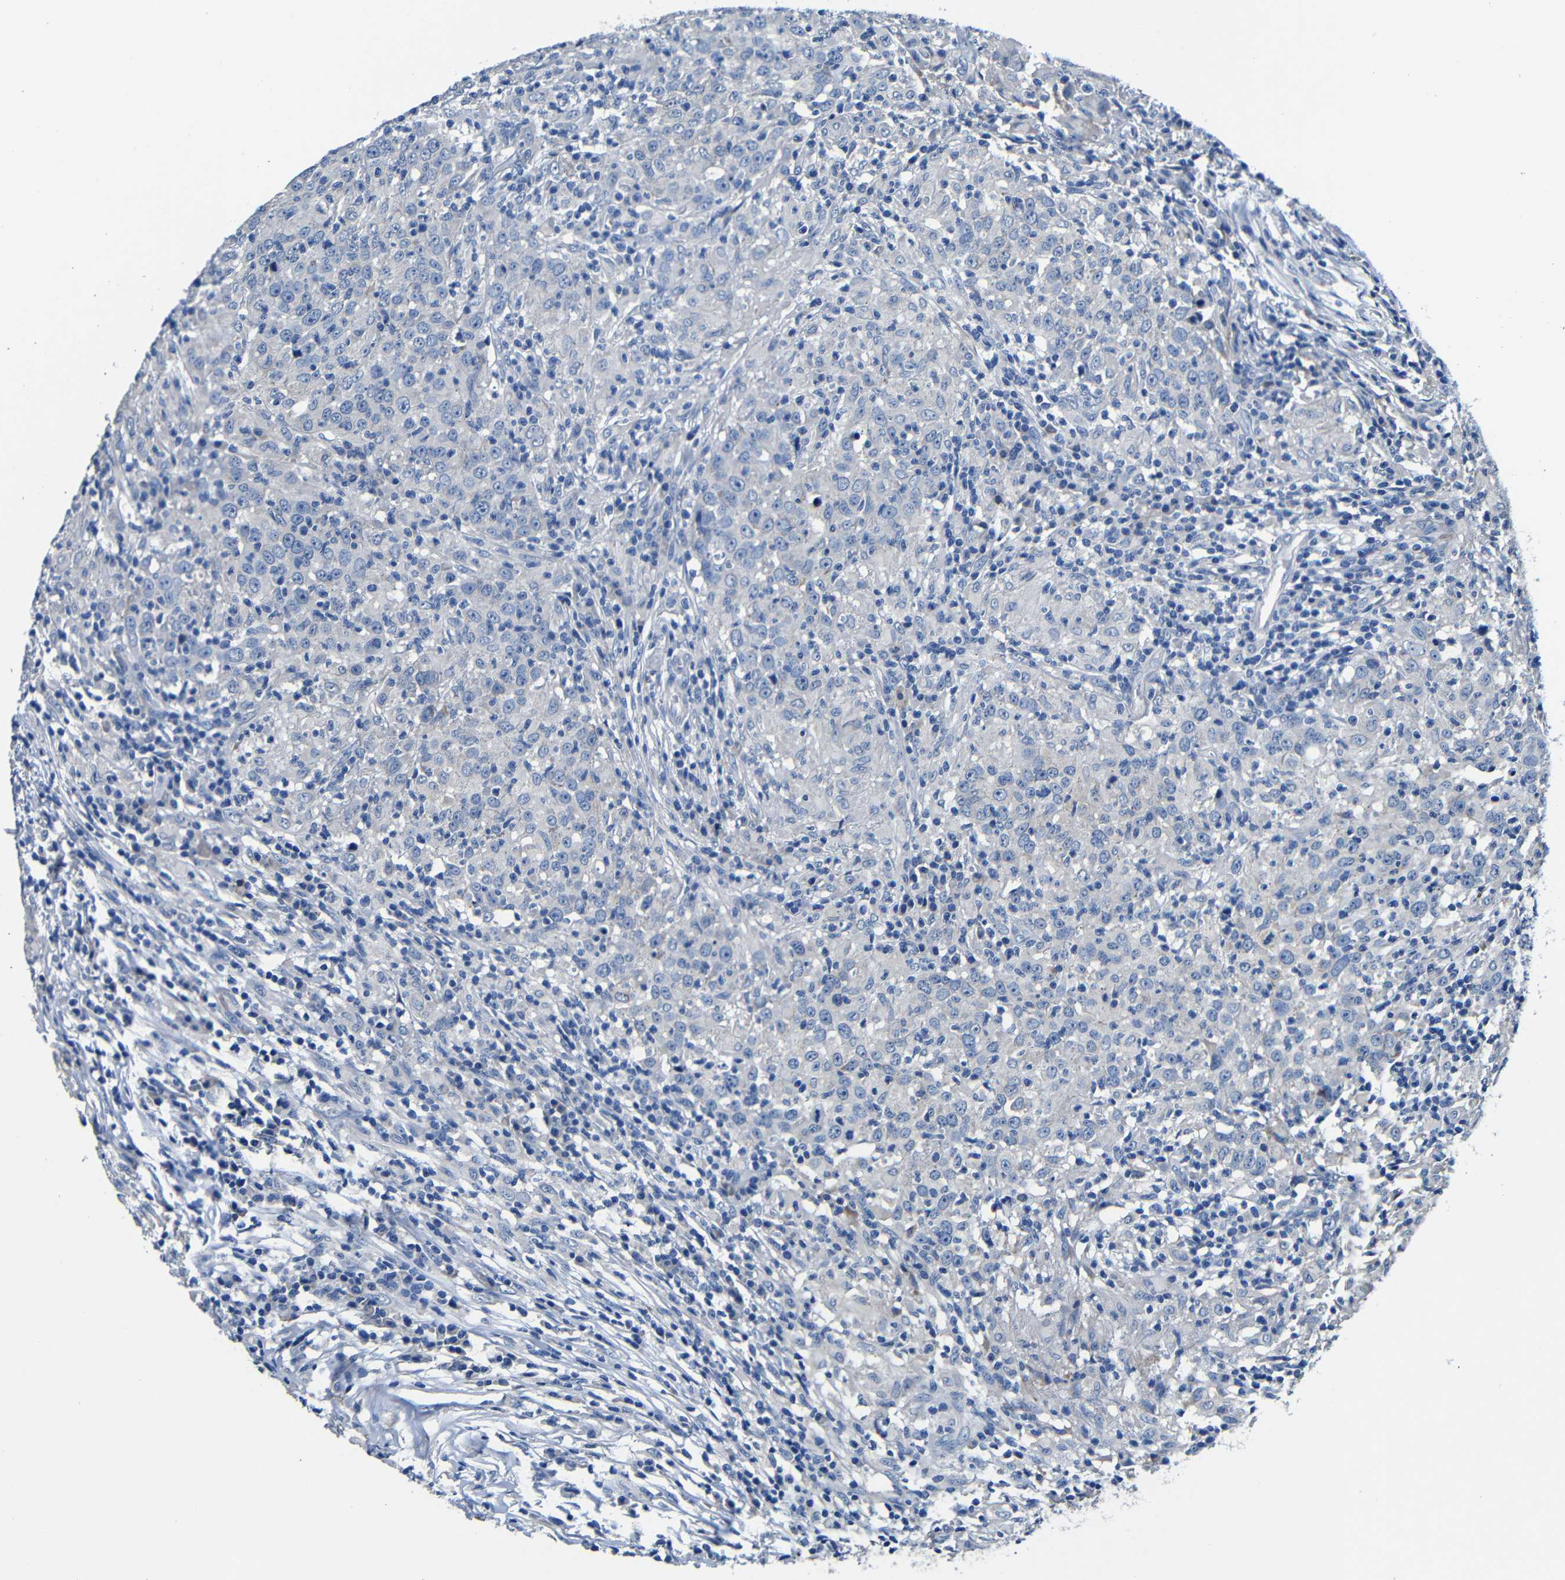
{"staining": {"intensity": "negative", "quantity": "none", "location": "none"}, "tissue": "head and neck cancer", "cell_type": "Tumor cells", "image_type": "cancer", "snomed": [{"axis": "morphology", "description": "Adenocarcinoma, NOS"}, {"axis": "topography", "description": "Salivary gland"}, {"axis": "topography", "description": "Head-Neck"}], "caption": "This is an IHC micrograph of adenocarcinoma (head and neck). There is no staining in tumor cells.", "gene": "TNFAIP1", "patient": {"sex": "female", "age": 65}}